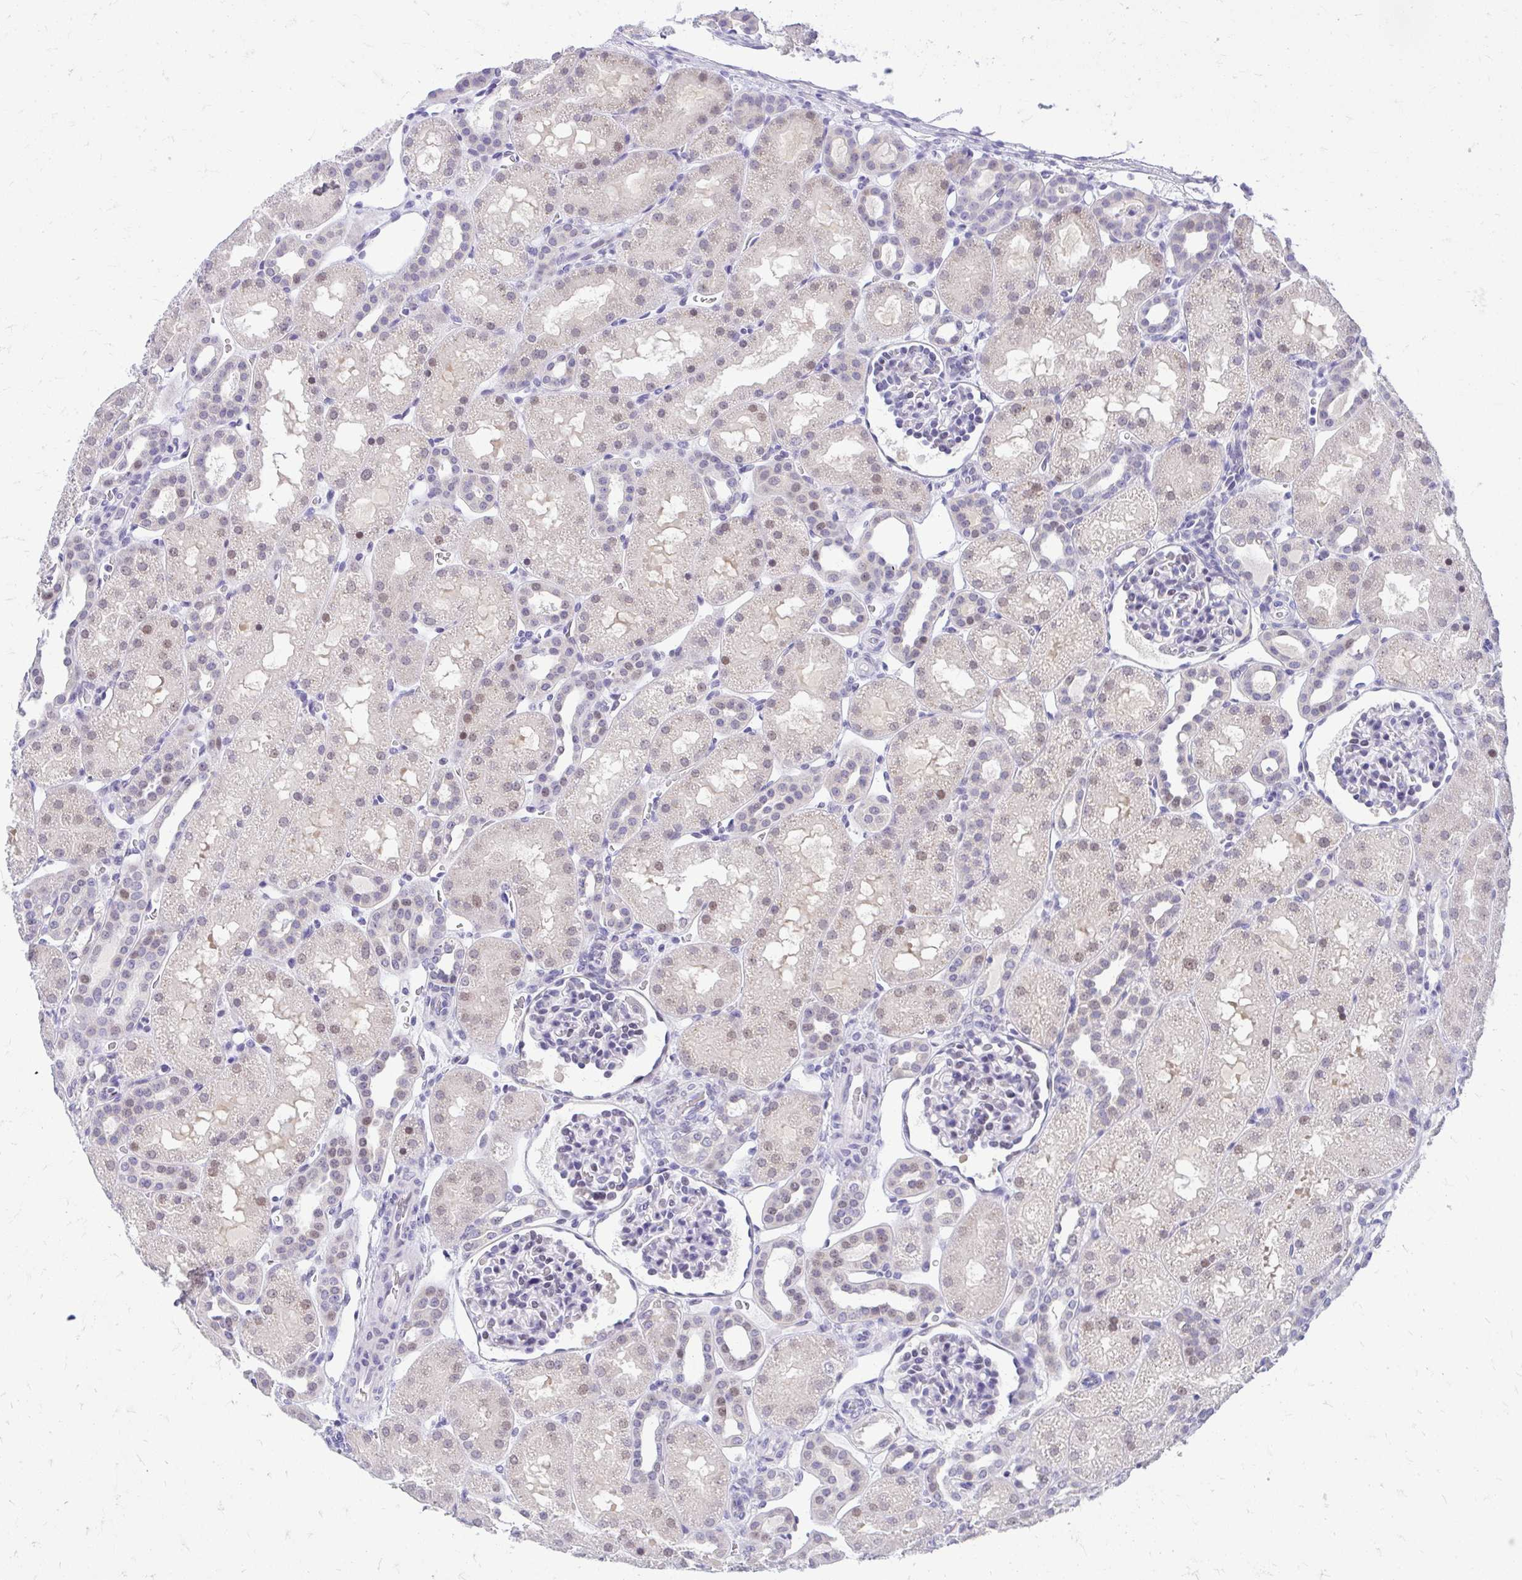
{"staining": {"intensity": "weak", "quantity": "<25%", "location": "nuclear"}, "tissue": "kidney", "cell_type": "Cells in glomeruli", "image_type": "normal", "snomed": [{"axis": "morphology", "description": "Normal tissue, NOS"}, {"axis": "topography", "description": "Kidney"}], "caption": "DAB (3,3'-diaminobenzidine) immunohistochemical staining of benign human kidney exhibits no significant expression in cells in glomeruli.", "gene": "GLB1L2", "patient": {"sex": "male", "age": 2}}